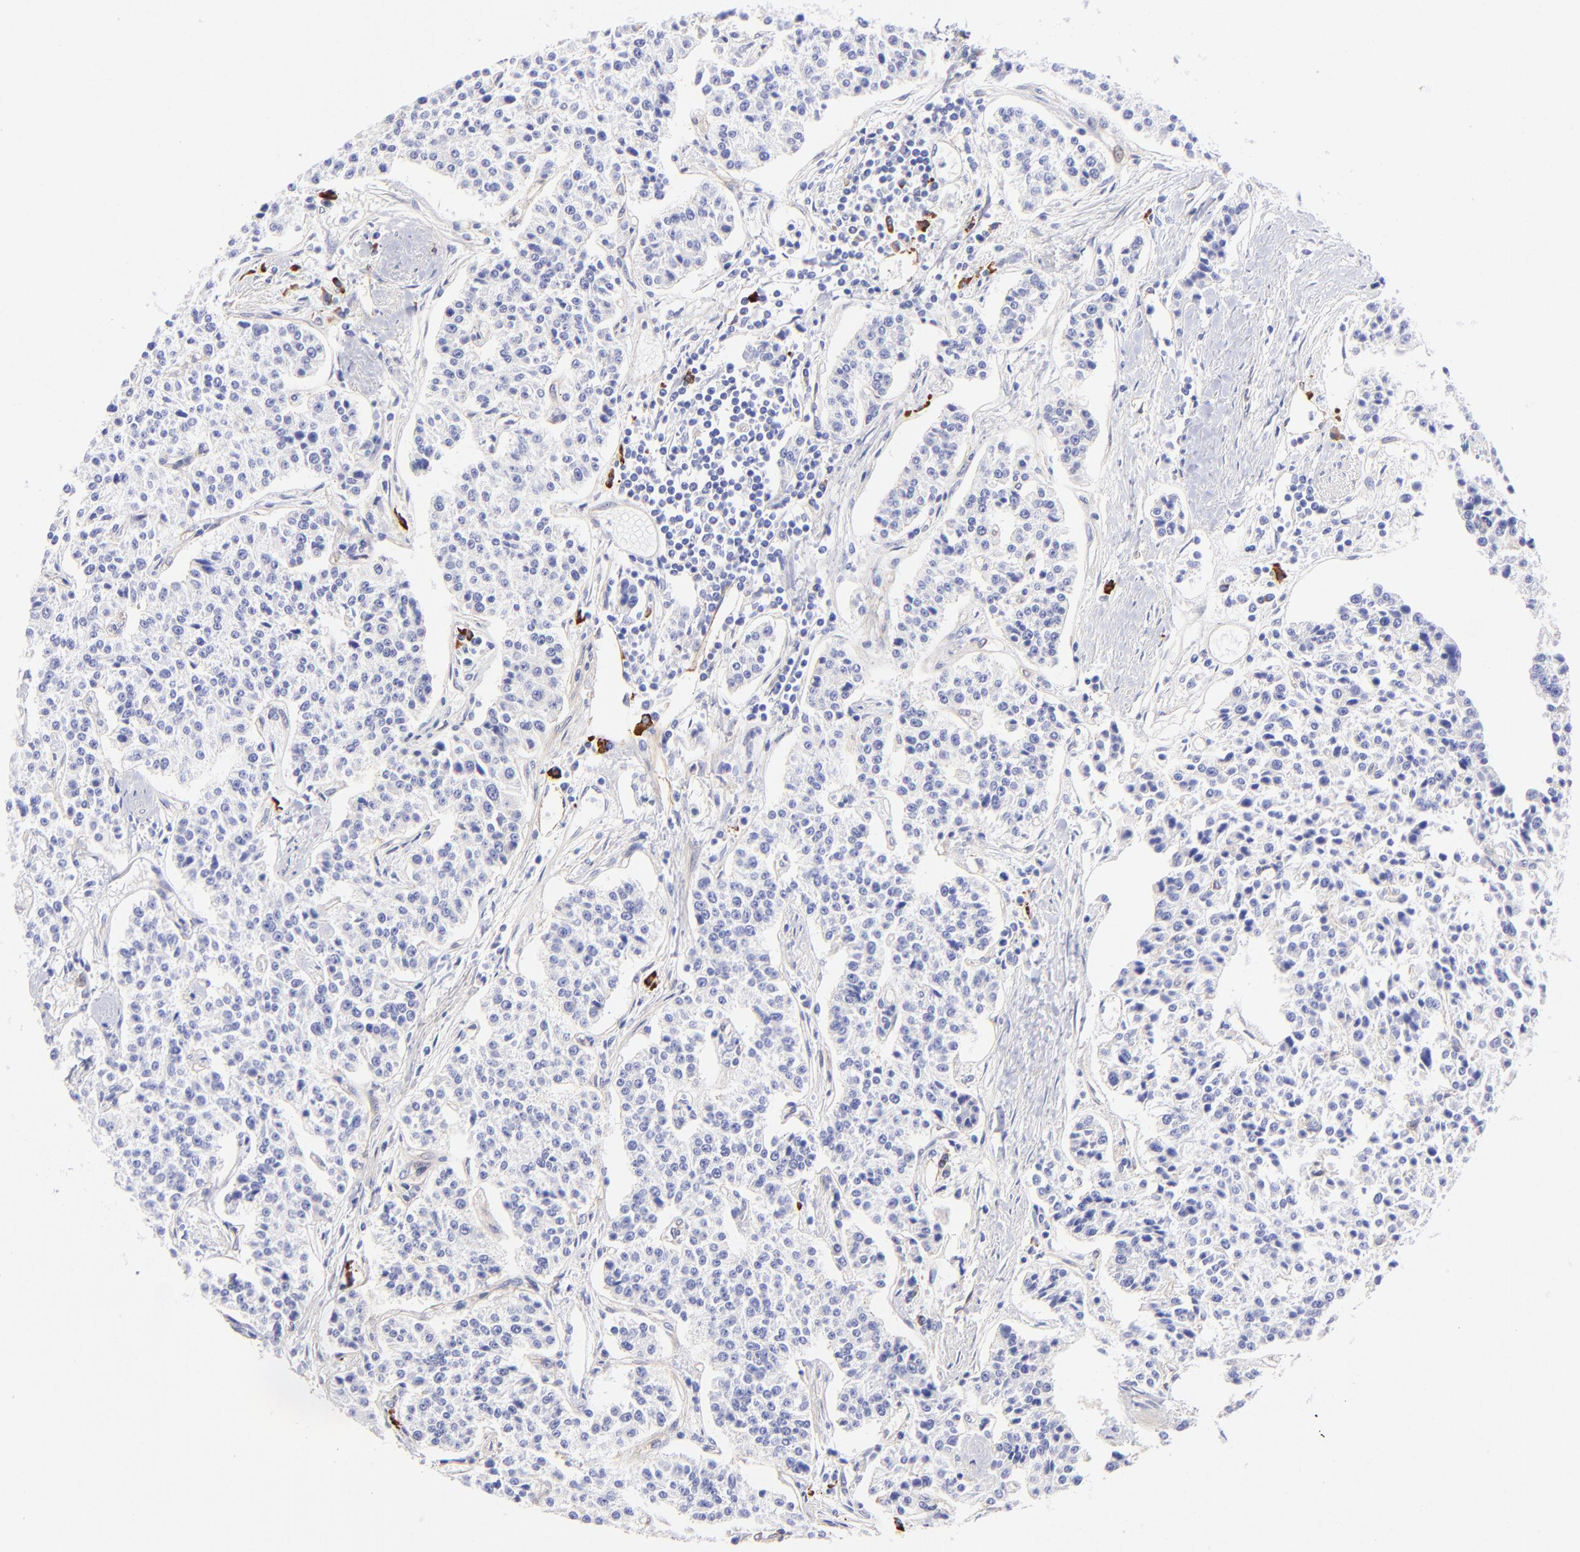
{"staining": {"intensity": "negative", "quantity": "none", "location": "none"}, "tissue": "carcinoid", "cell_type": "Tumor cells", "image_type": "cancer", "snomed": [{"axis": "morphology", "description": "Carcinoid, malignant, NOS"}, {"axis": "topography", "description": "Stomach"}], "caption": "The micrograph displays no staining of tumor cells in malignant carcinoid.", "gene": "PPFIBP1", "patient": {"sex": "female", "age": 76}}